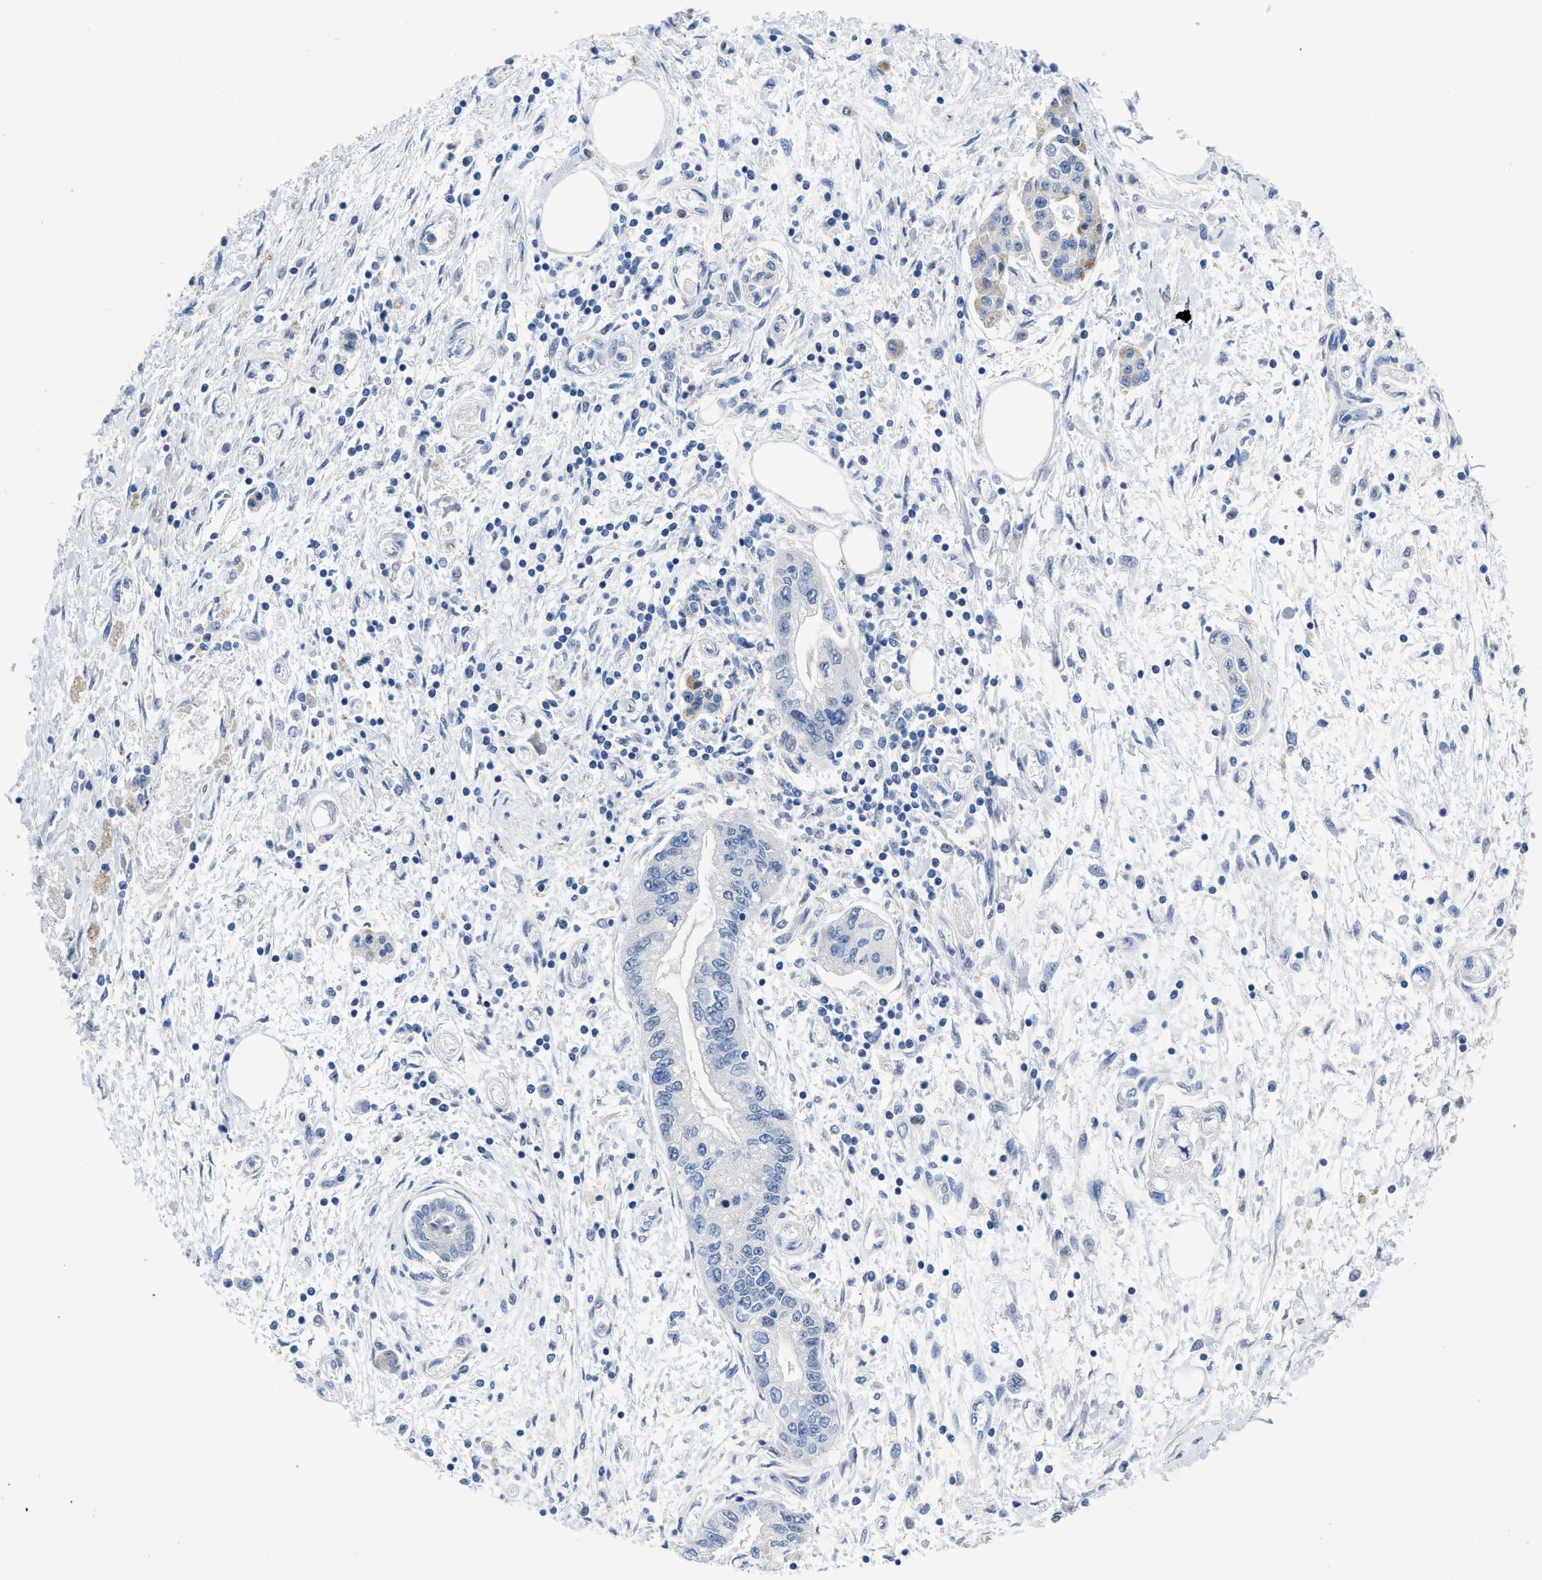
{"staining": {"intensity": "negative", "quantity": "none", "location": "none"}, "tissue": "pancreatic cancer", "cell_type": "Tumor cells", "image_type": "cancer", "snomed": [{"axis": "morphology", "description": "Adenocarcinoma, NOS"}, {"axis": "topography", "description": "Pancreas"}], "caption": "High magnification brightfield microscopy of pancreatic adenocarcinoma stained with DAB (3,3'-diaminobenzidine) (brown) and counterstained with hematoxylin (blue): tumor cells show no significant staining.", "gene": "PYY", "patient": {"sex": "male", "age": 56}}